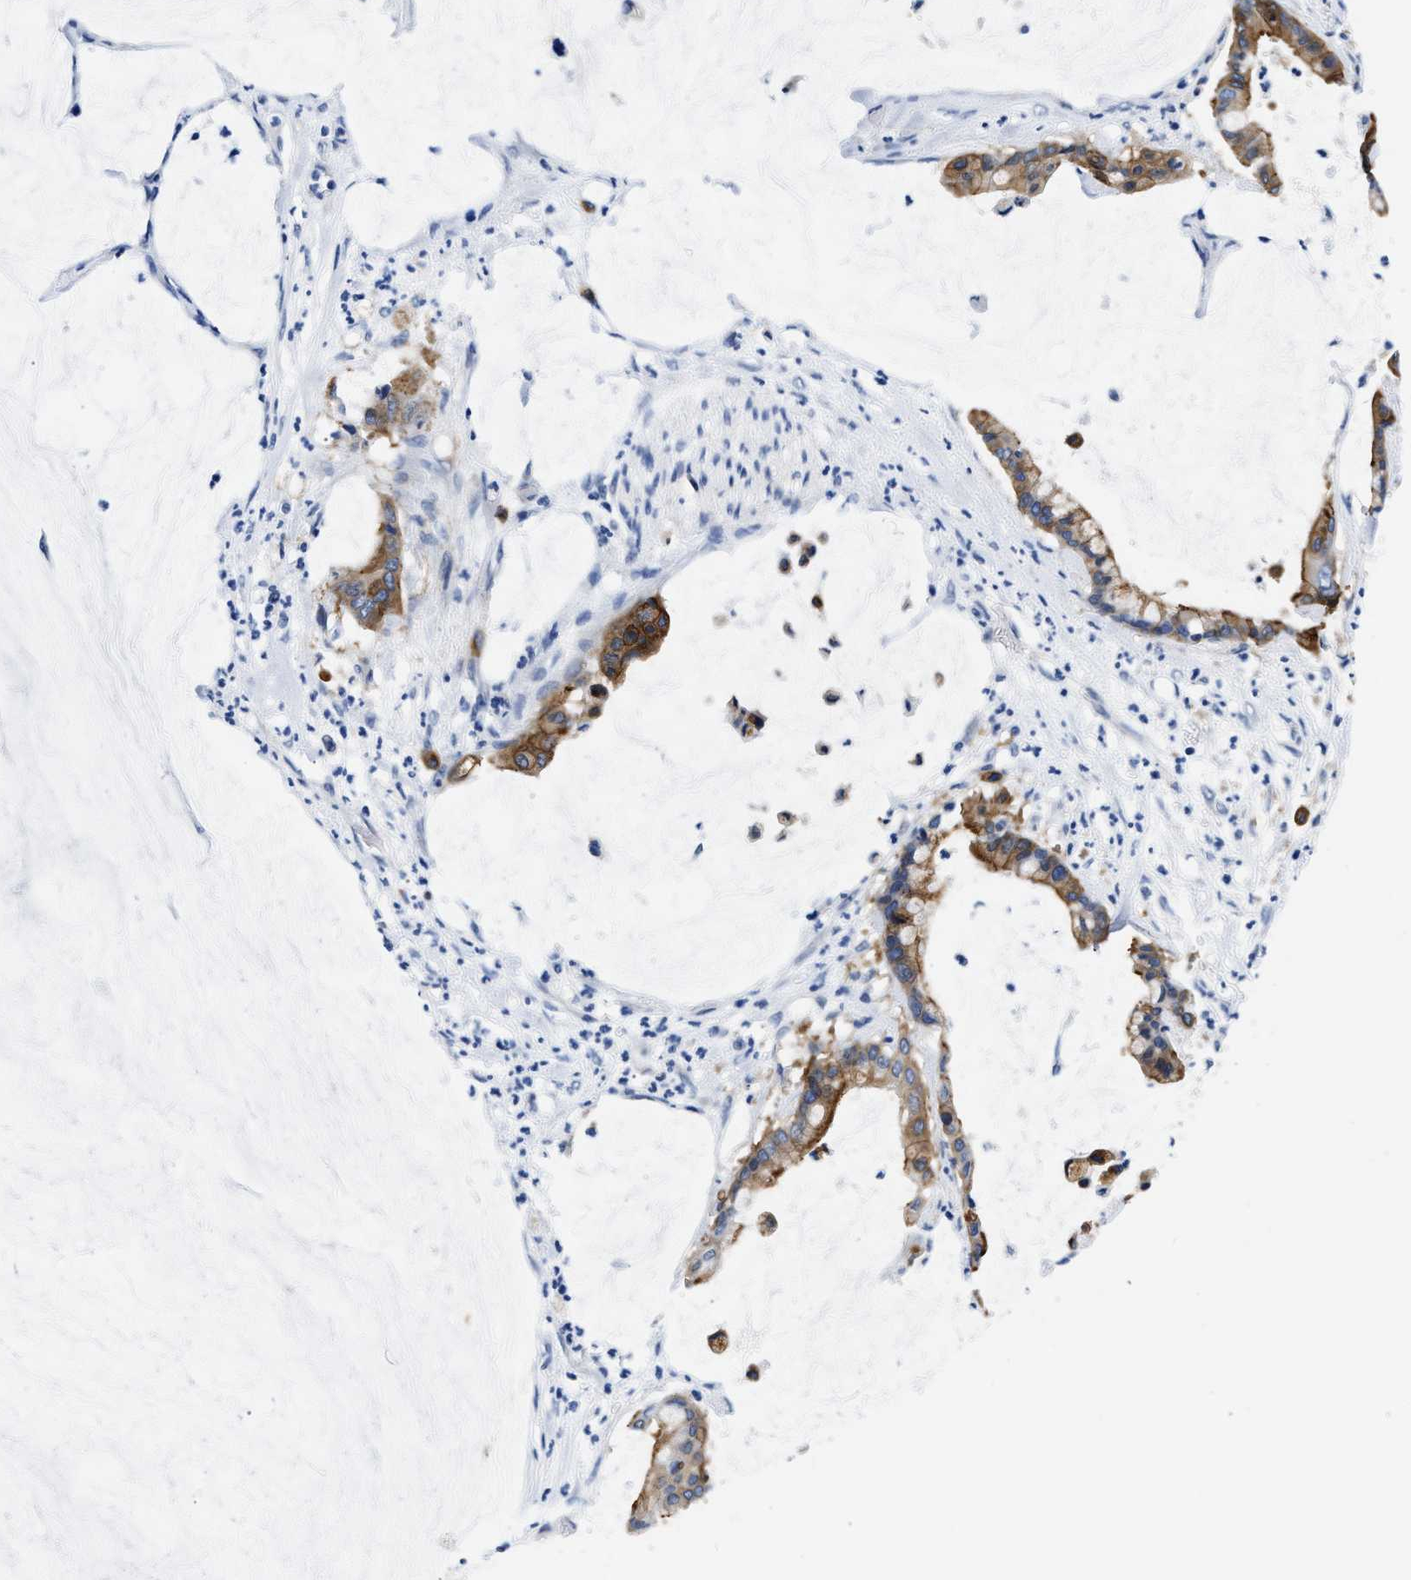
{"staining": {"intensity": "moderate", "quantity": ">75%", "location": "cytoplasmic/membranous"}, "tissue": "pancreatic cancer", "cell_type": "Tumor cells", "image_type": "cancer", "snomed": [{"axis": "morphology", "description": "Adenocarcinoma, NOS"}, {"axis": "topography", "description": "Pancreas"}], "caption": "Immunohistochemical staining of adenocarcinoma (pancreatic) demonstrates medium levels of moderate cytoplasmic/membranous staining in about >75% of tumor cells.", "gene": "TRIM29", "patient": {"sex": "male", "age": 41}}